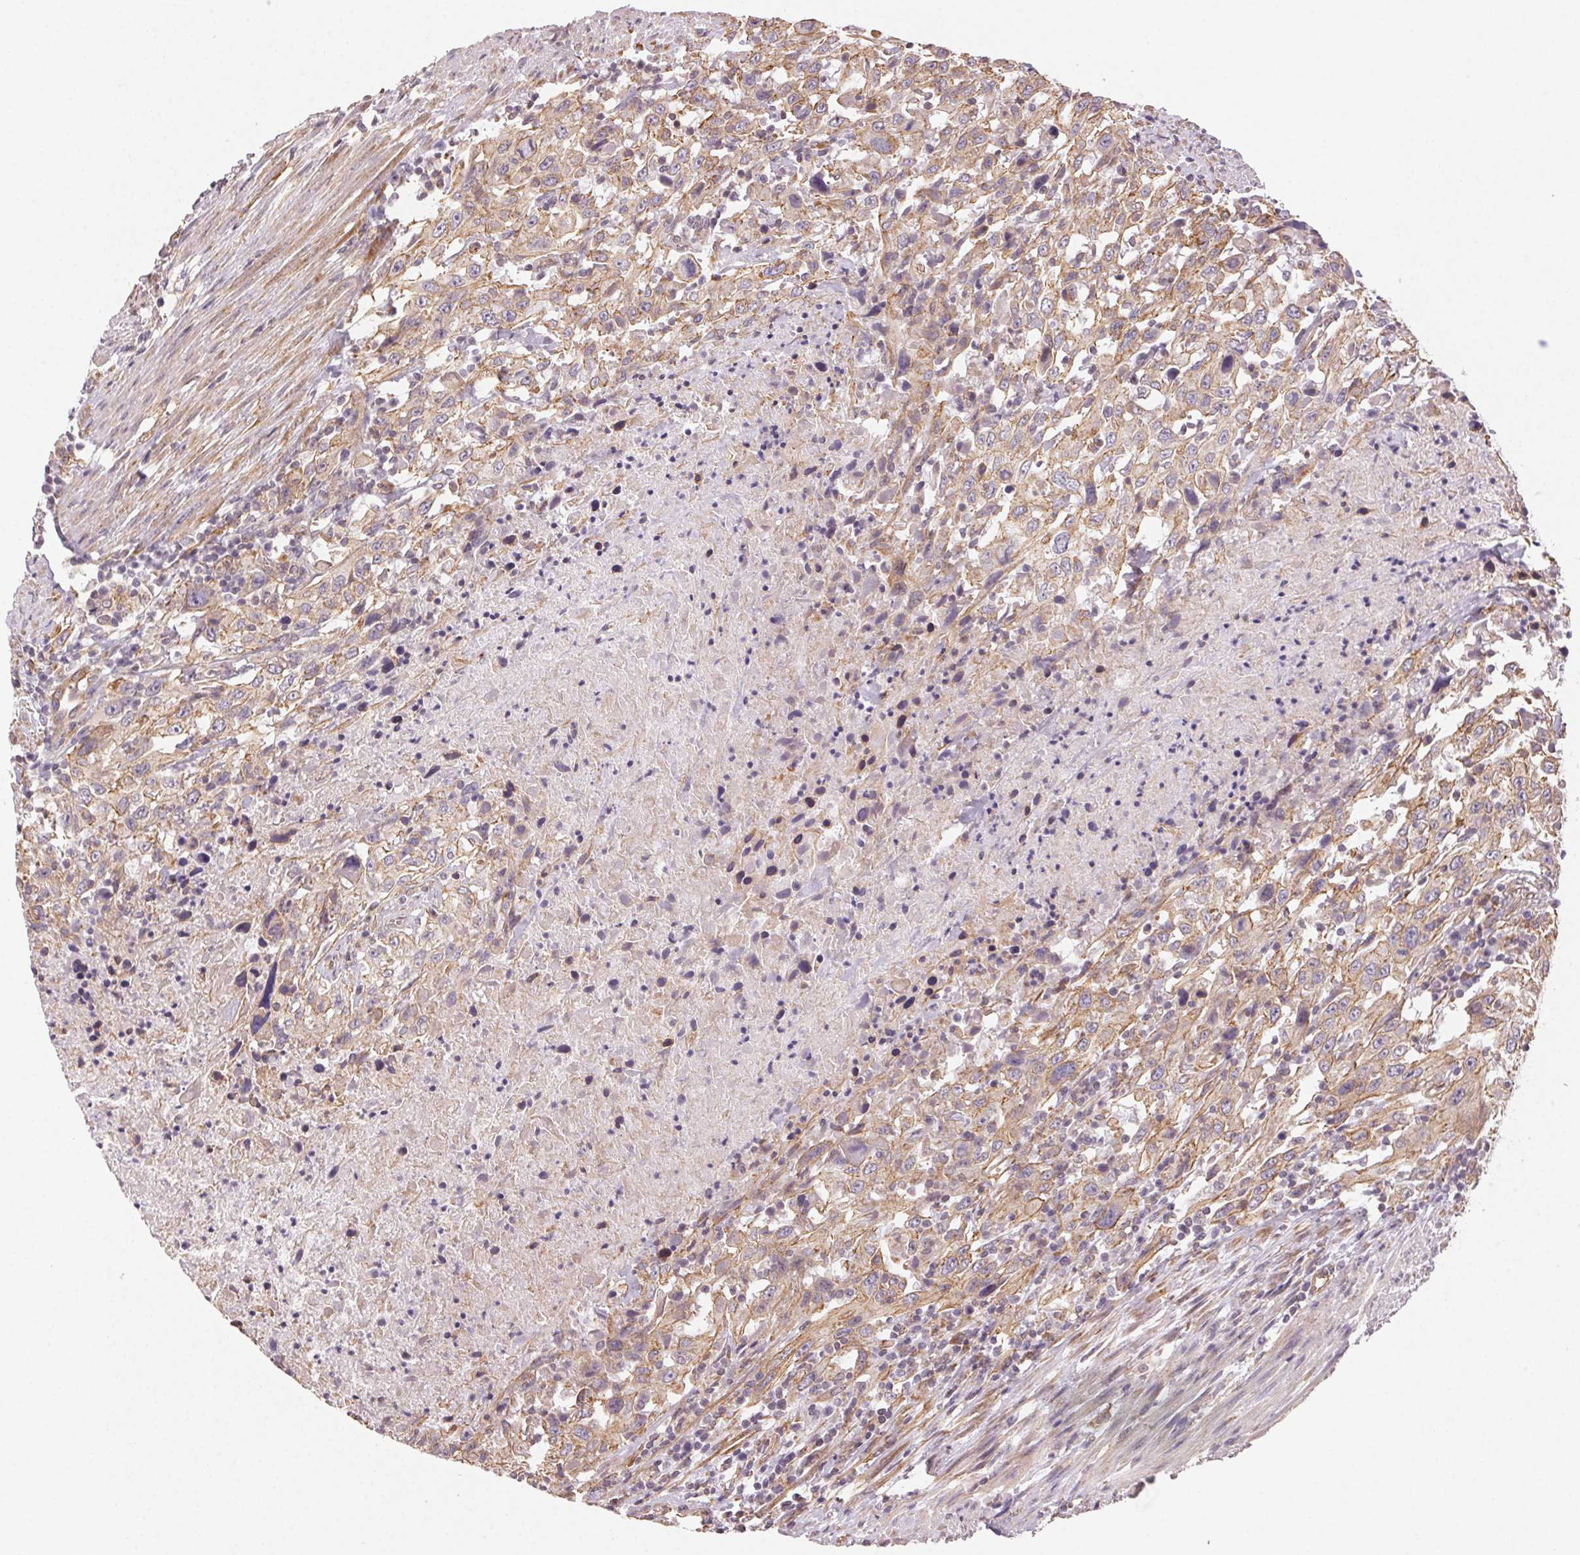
{"staining": {"intensity": "weak", "quantity": ">75%", "location": "cytoplasmic/membranous"}, "tissue": "urothelial cancer", "cell_type": "Tumor cells", "image_type": "cancer", "snomed": [{"axis": "morphology", "description": "Urothelial carcinoma, High grade"}, {"axis": "topography", "description": "Urinary bladder"}], "caption": "Weak cytoplasmic/membranous positivity is identified in approximately >75% of tumor cells in high-grade urothelial carcinoma. The staining was performed using DAB (3,3'-diaminobenzidine) to visualize the protein expression in brown, while the nuclei were stained in blue with hematoxylin (Magnification: 20x).", "gene": "PLA2G4F", "patient": {"sex": "male", "age": 61}}